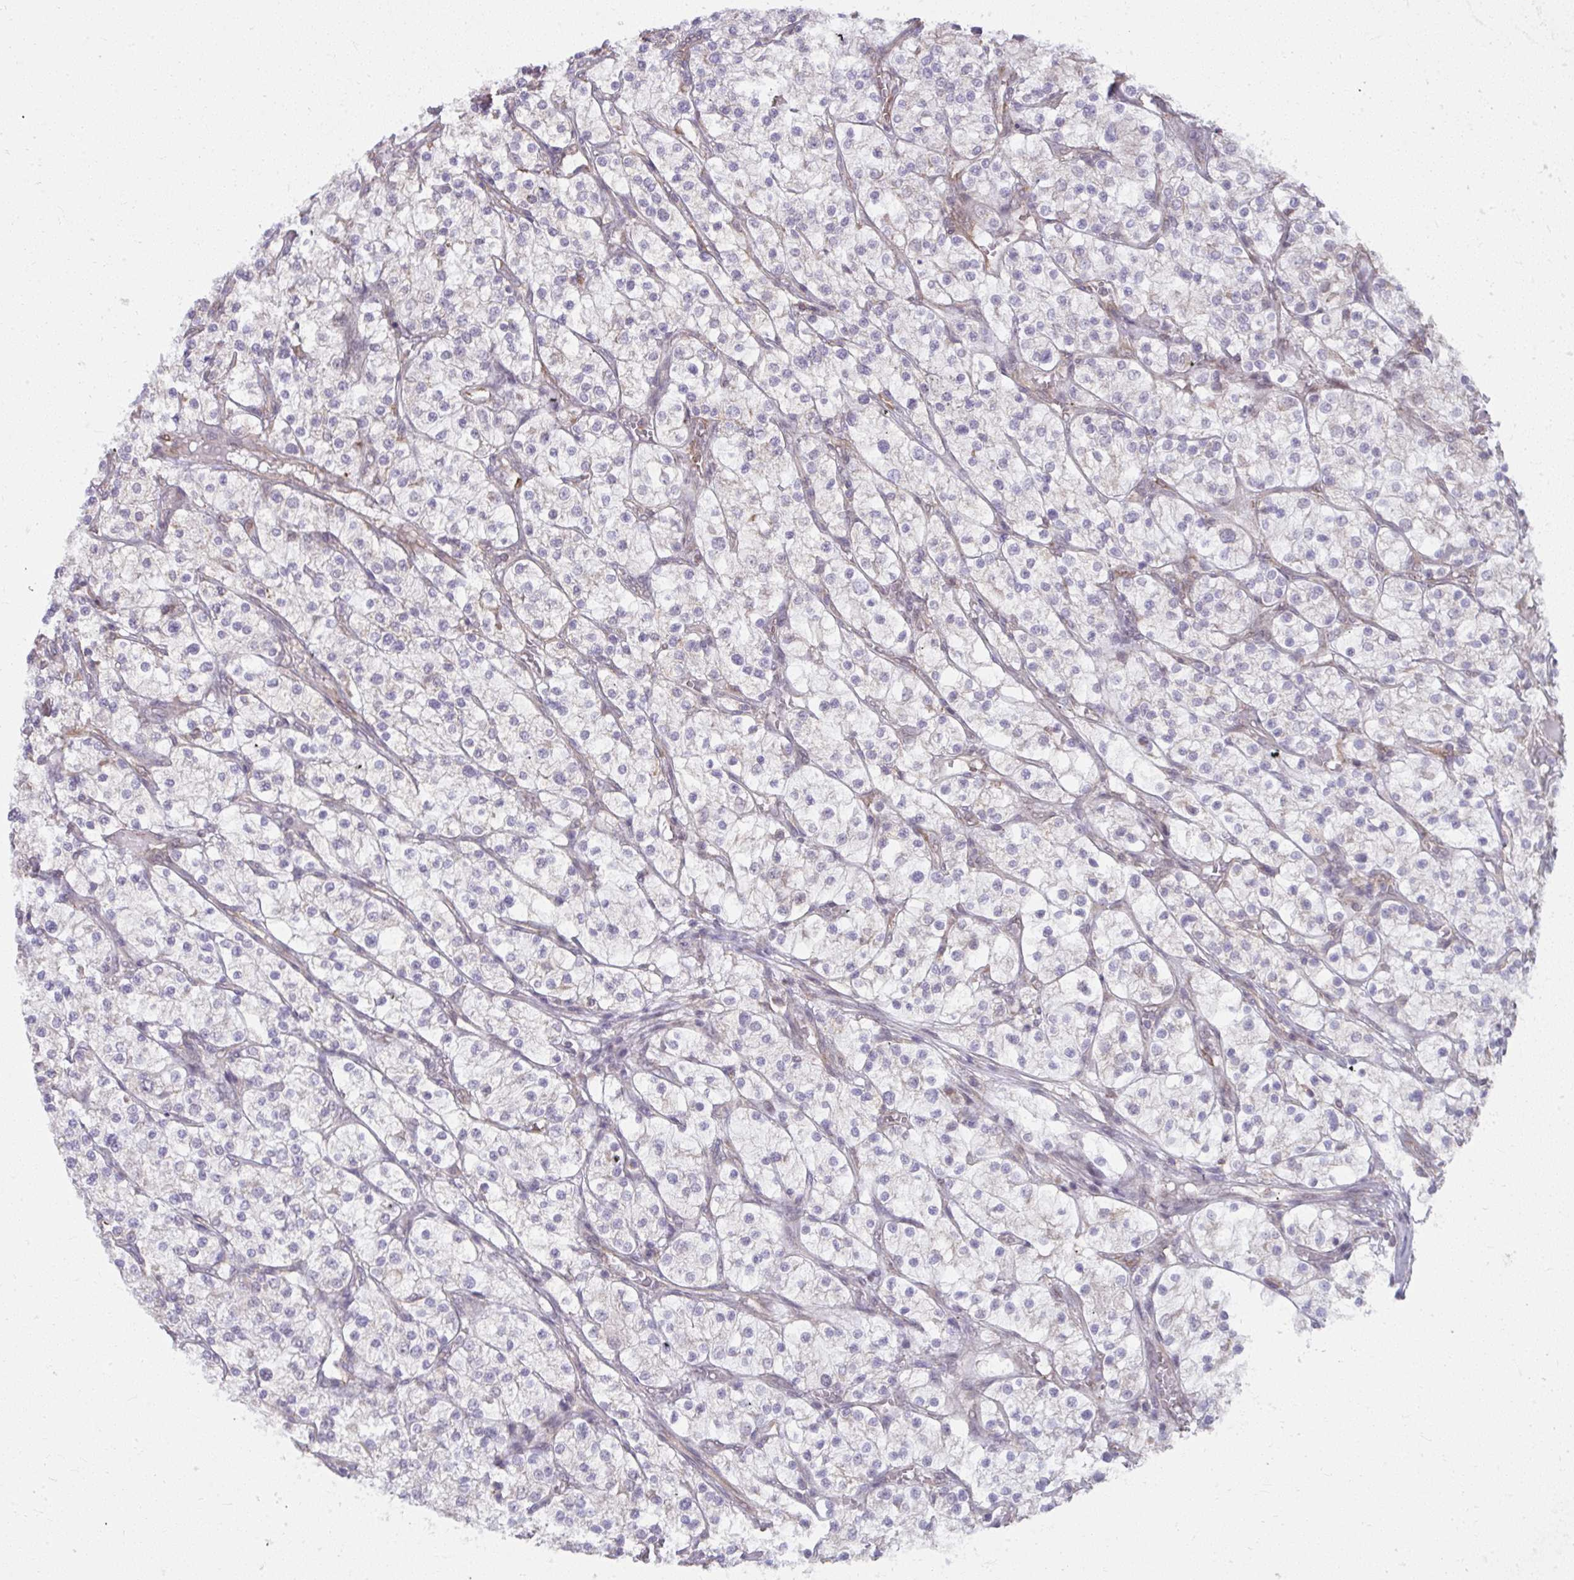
{"staining": {"intensity": "negative", "quantity": "none", "location": "none"}, "tissue": "renal cancer", "cell_type": "Tumor cells", "image_type": "cancer", "snomed": [{"axis": "morphology", "description": "Adenocarcinoma, NOS"}, {"axis": "topography", "description": "Kidney"}], "caption": "Renal adenocarcinoma was stained to show a protein in brown. There is no significant expression in tumor cells. (DAB (3,3'-diaminobenzidine) immunohistochemistry (IHC), high magnification).", "gene": "NMNAT1", "patient": {"sex": "male", "age": 80}}